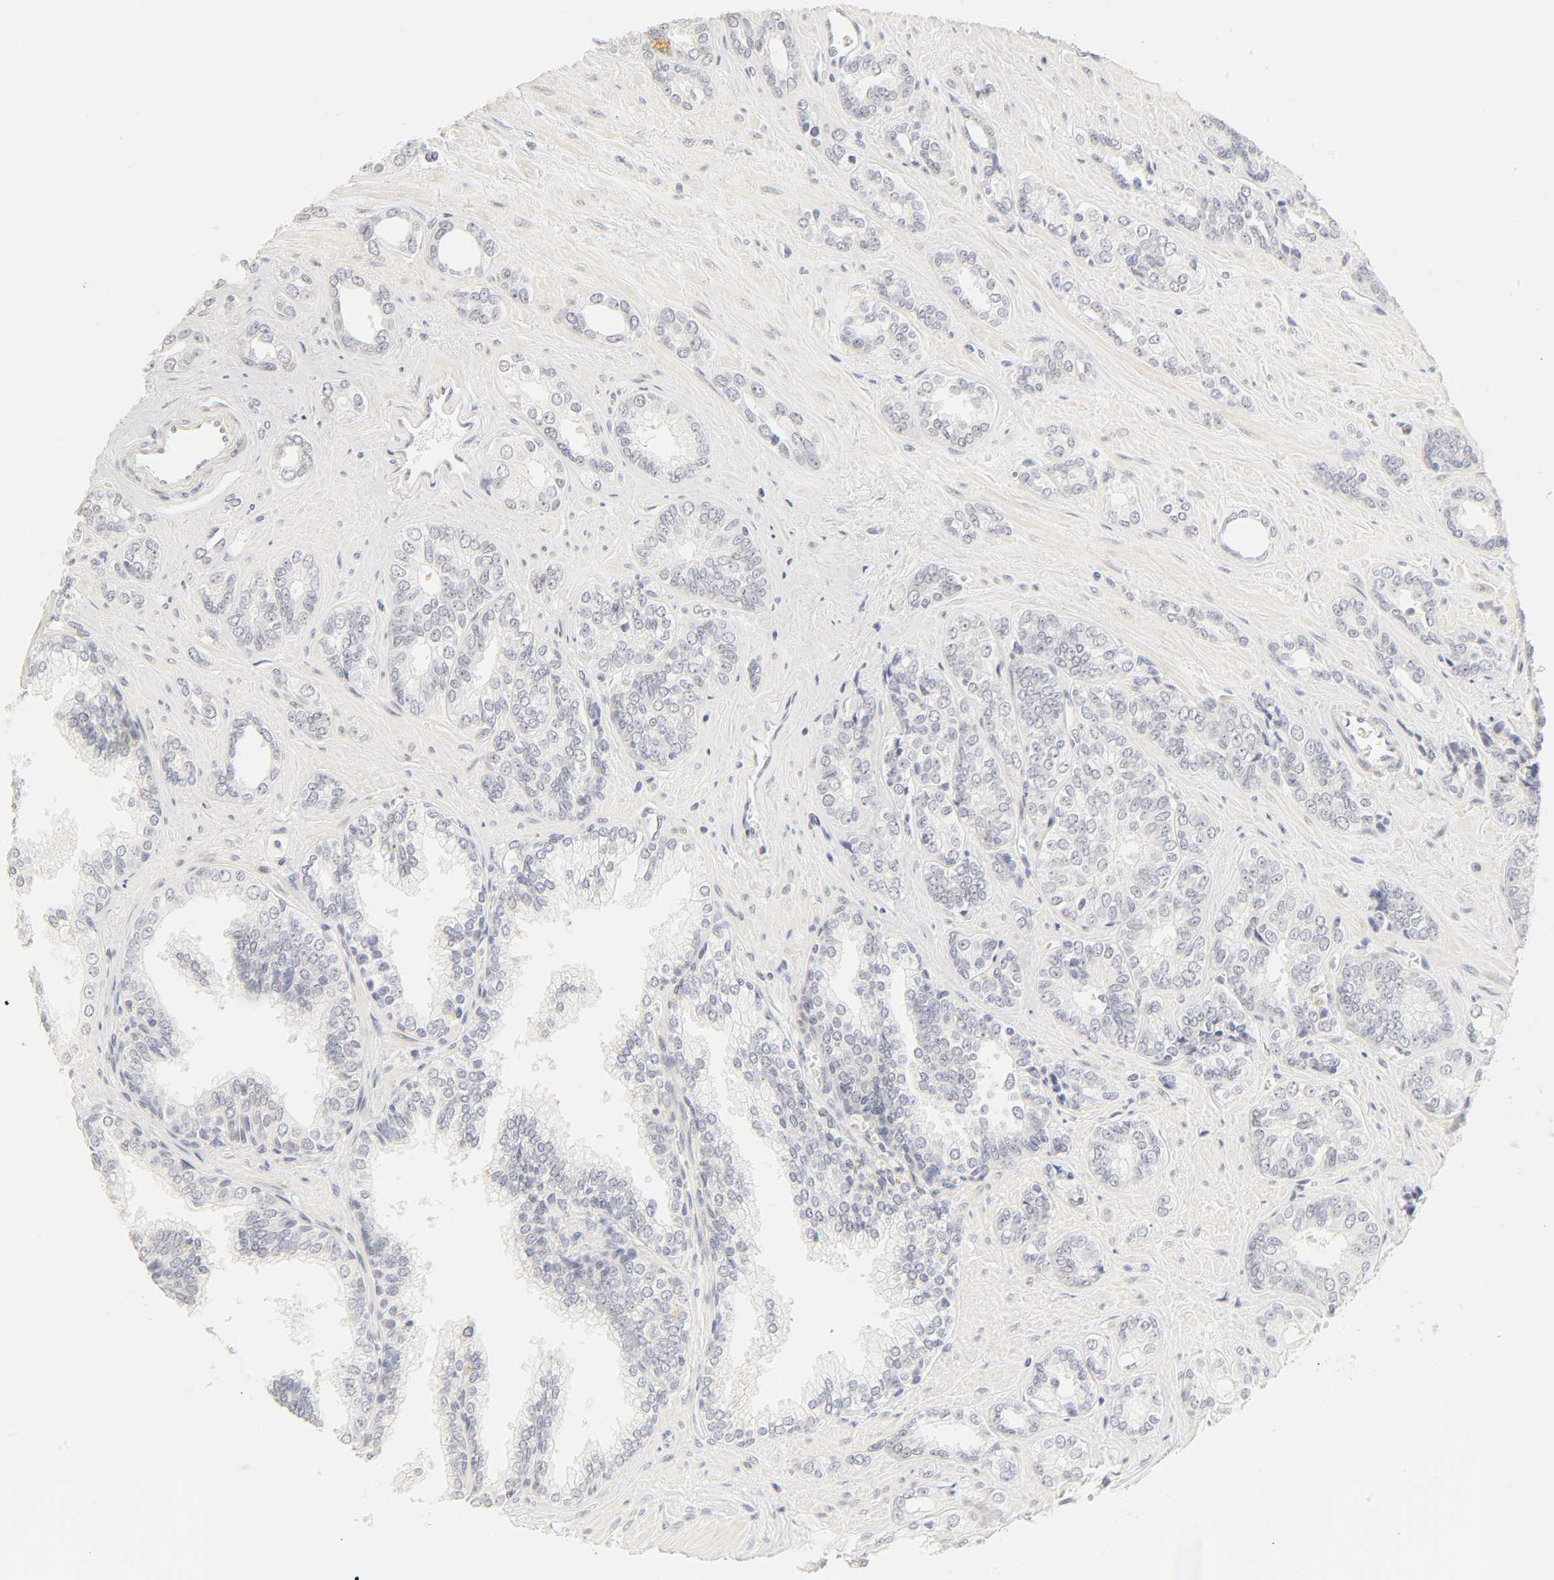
{"staining": {"intensity": "negative", "quantity": "none", "location": "none"}, "tissue": "prostate cancer", "cell_type": "Tumor cells", "image_type": "cancer", "snomed": [{"axis": "morphology", "description": "Adenocarcinoma, High grade"}, {"axis": "topography", "description": "Prostate"}], "caption": "Immunohistochemistry (IHC) image of human prostate high-grade adenocarcinoma stained for a protein (brown), which exhibits no expression in tumor cells. (DAB immunohistochemistry (IHC) with hematoxylin counter stain).", "gene": "MNAT1", "patient": {"sex": "male", "age": 67}}